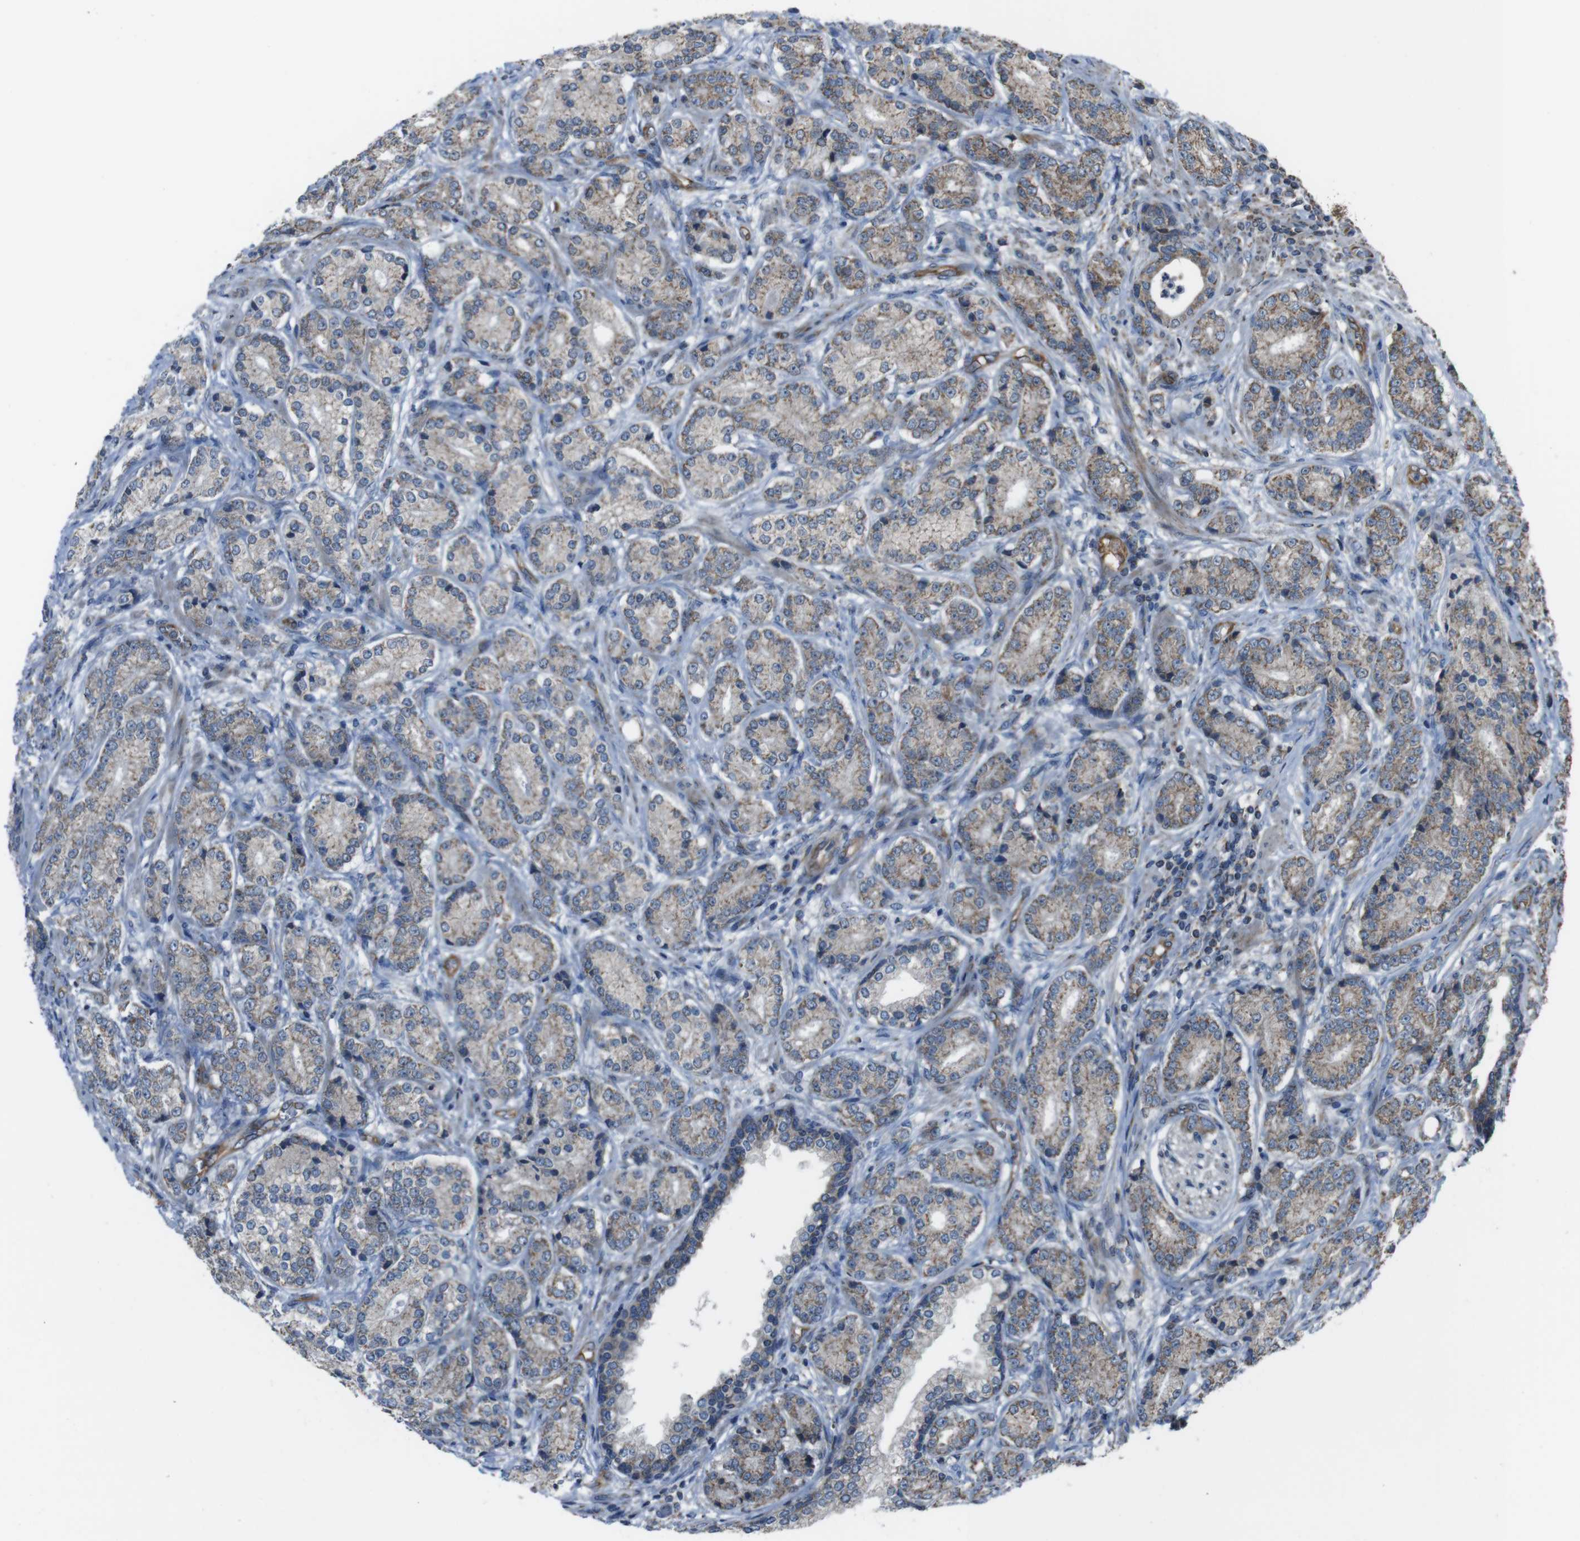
{"staining": {"intensity": "moderate", "quantity": "25%-75%", "location": "cytoplasmic/membranous"}, "tissue": "prostate cancer", "cell_type": "Tumor cells", "image_type": "cancer", "snomed": [{"axis": "morphology", "description": "Adenocarcinoma, High grade"}, {"axis": "topography", "description": "Prostate"}], "caption": "A brown stain shows moderate cytoplasmic/membranous expression of a protein in prostate cancer (high-grade adenocarcinoma) tumor cells.", "gene": "GIMAP8", "patient": {"sex": "male", "age": 61}}